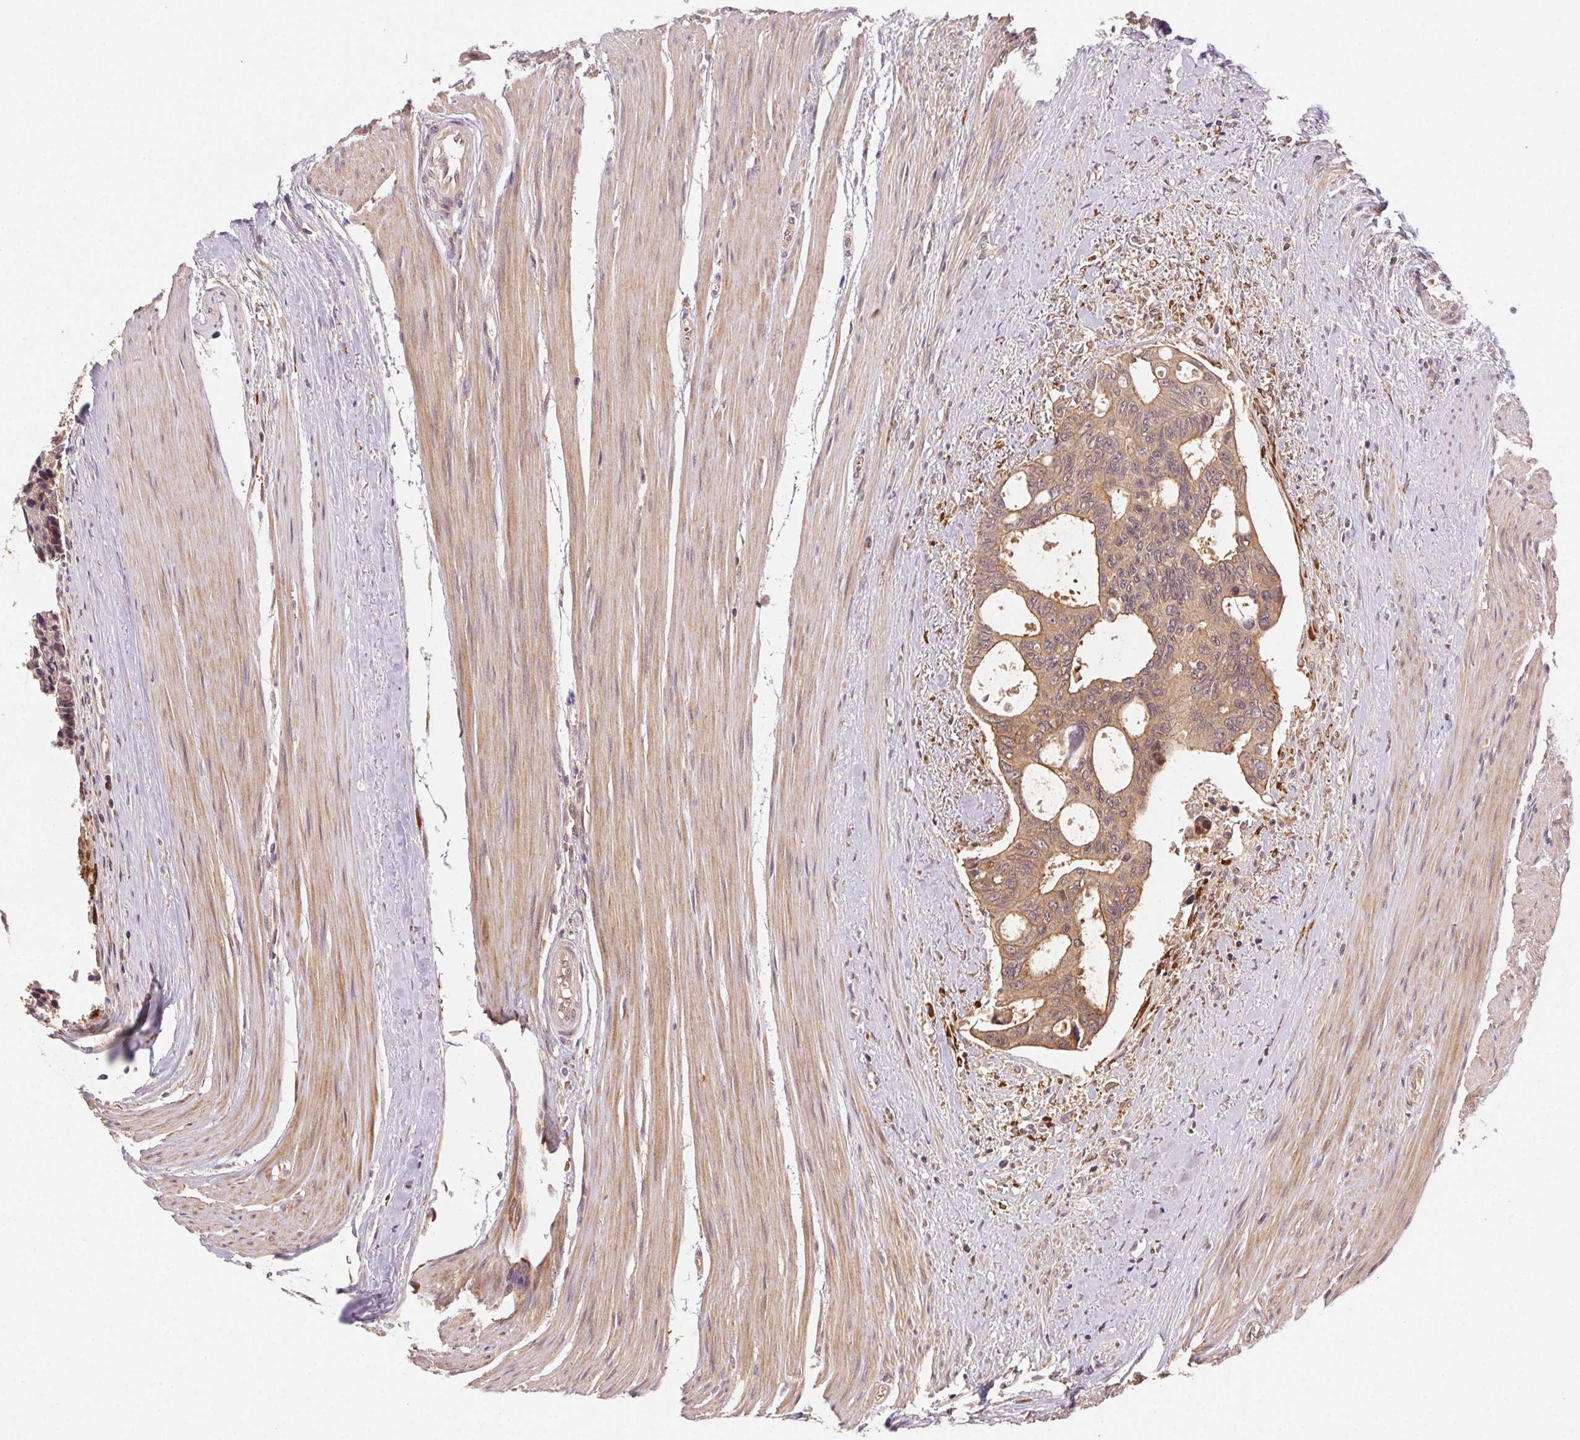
{"staining": {"intensity": "moderate", "quantity": ">75%", "location": "cytoplasmic/membranous"}, "tissue": "colorectal cancer", "cell_type": "Tumor cells", "image_type": "cancer", "snomed": [{"axis": "morphology", "description": "Adenocarcinoma, NOS"}, {"axis": "topography", "description": "Rectum"}], "caption": "Protein staining by immunohistochemistry reveals moderate cytoplasmic/membranous expression in about >75% of tumor cells in colorectal cancer.", "gene": "KLHL15", "patient": {"sex": "male", "age": 76}}